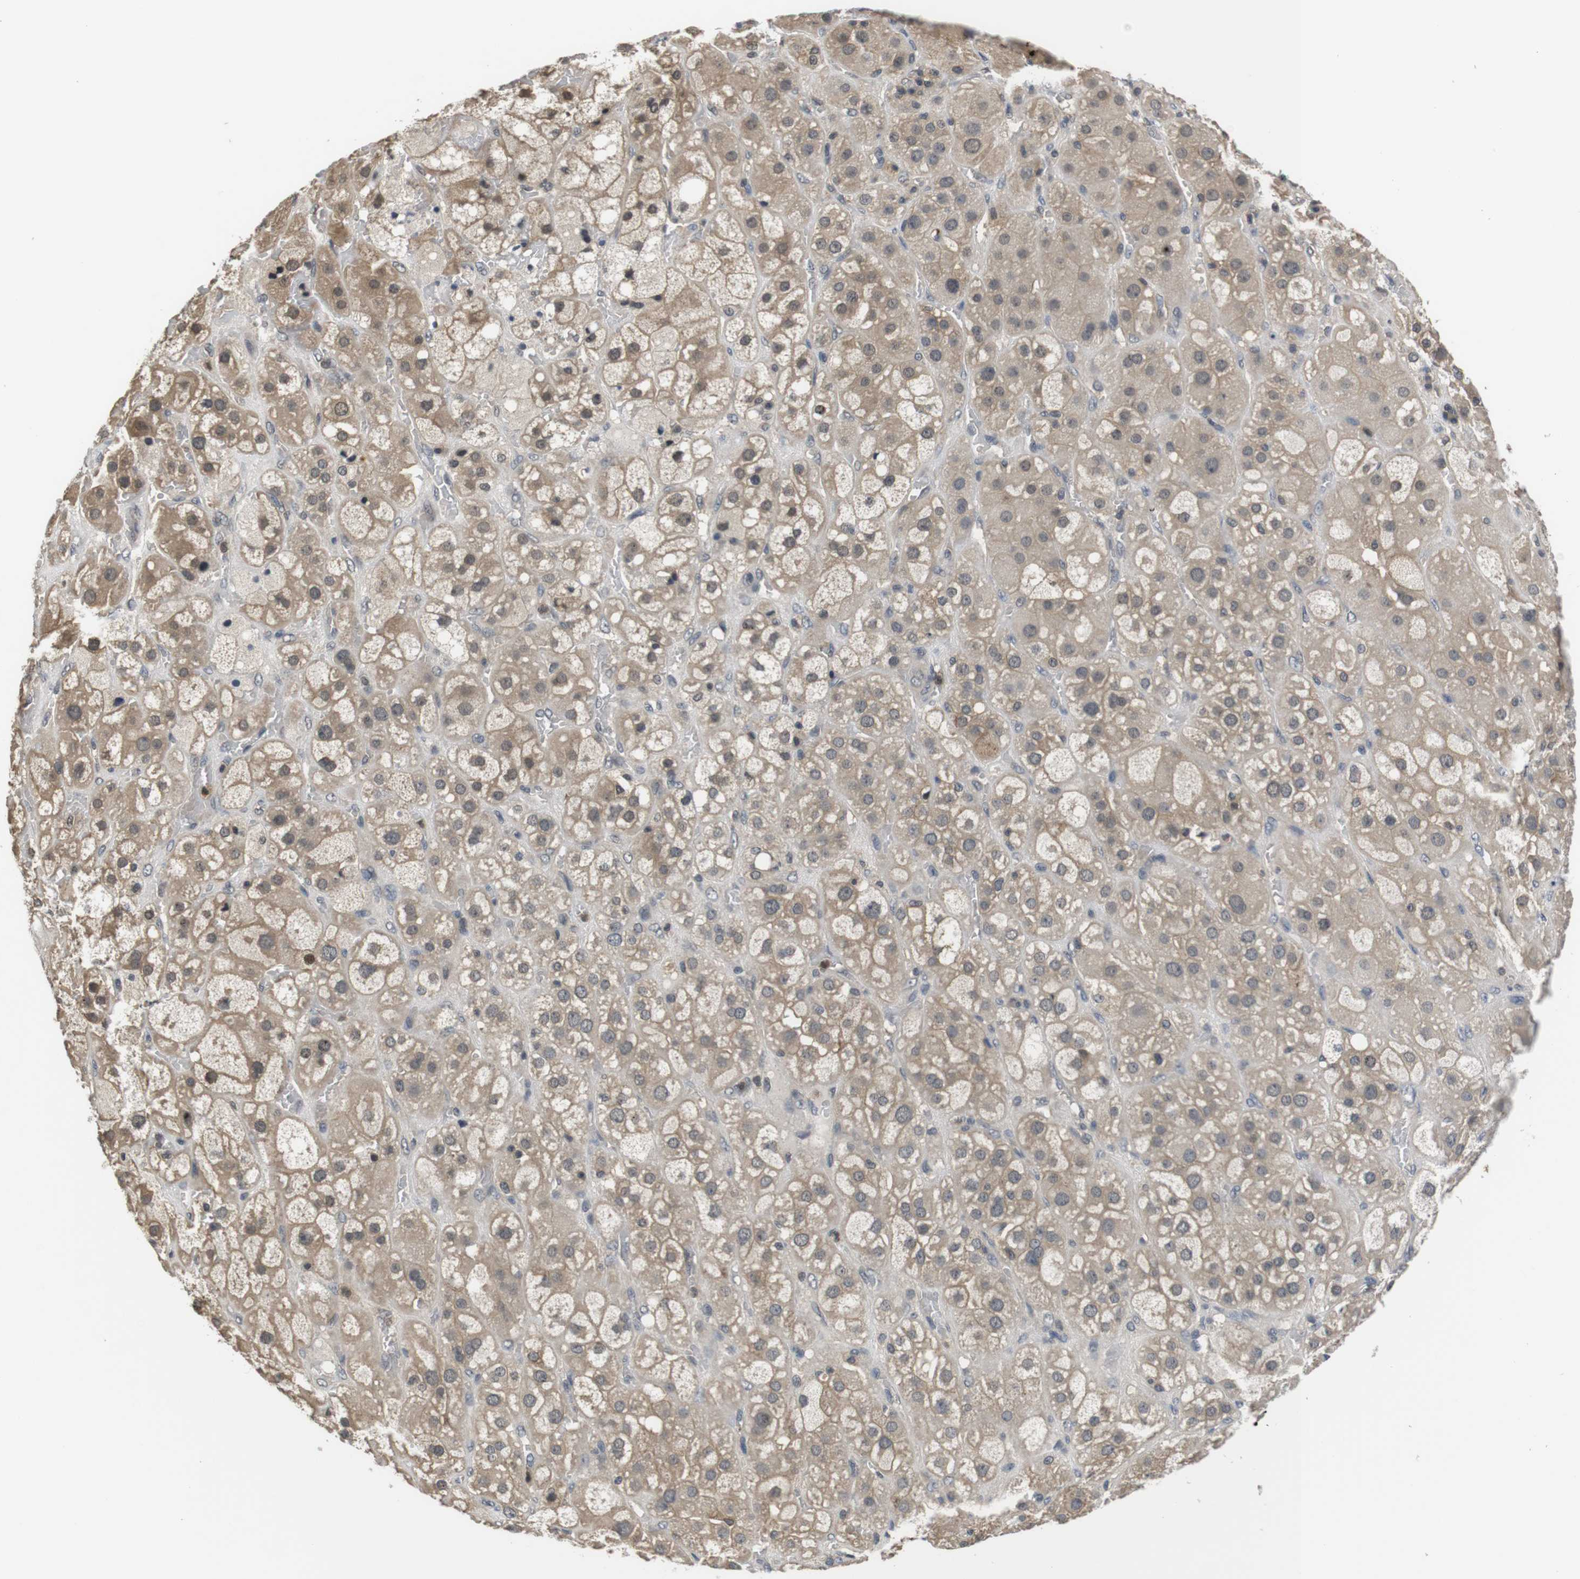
{"staining": {"intensity": "moderate", "quantity": ">75%", "location": "cytoplasmic/membranous"}, "tissue": "adrenal gland", "cell_type": "Glandular cells", "image_type": "normal", "snomed": [{"axis": "morphology", "description": "Normal tissue, NOS"}, {"axis": "topography", "description": "Adrenal gland"}], "caption": "Immunohistochemistry of unremarkable adrenal gland shows medium levels of moderate cytoplasmic/membranous positivity in approximately >75% of glandular cells. (DAB (3,3'-diaminobenzidine) IHC, brown staining for protein, blue staining for nuclei).", "gene": "FADD", "patient": {"sex": "female", "age": 47}}